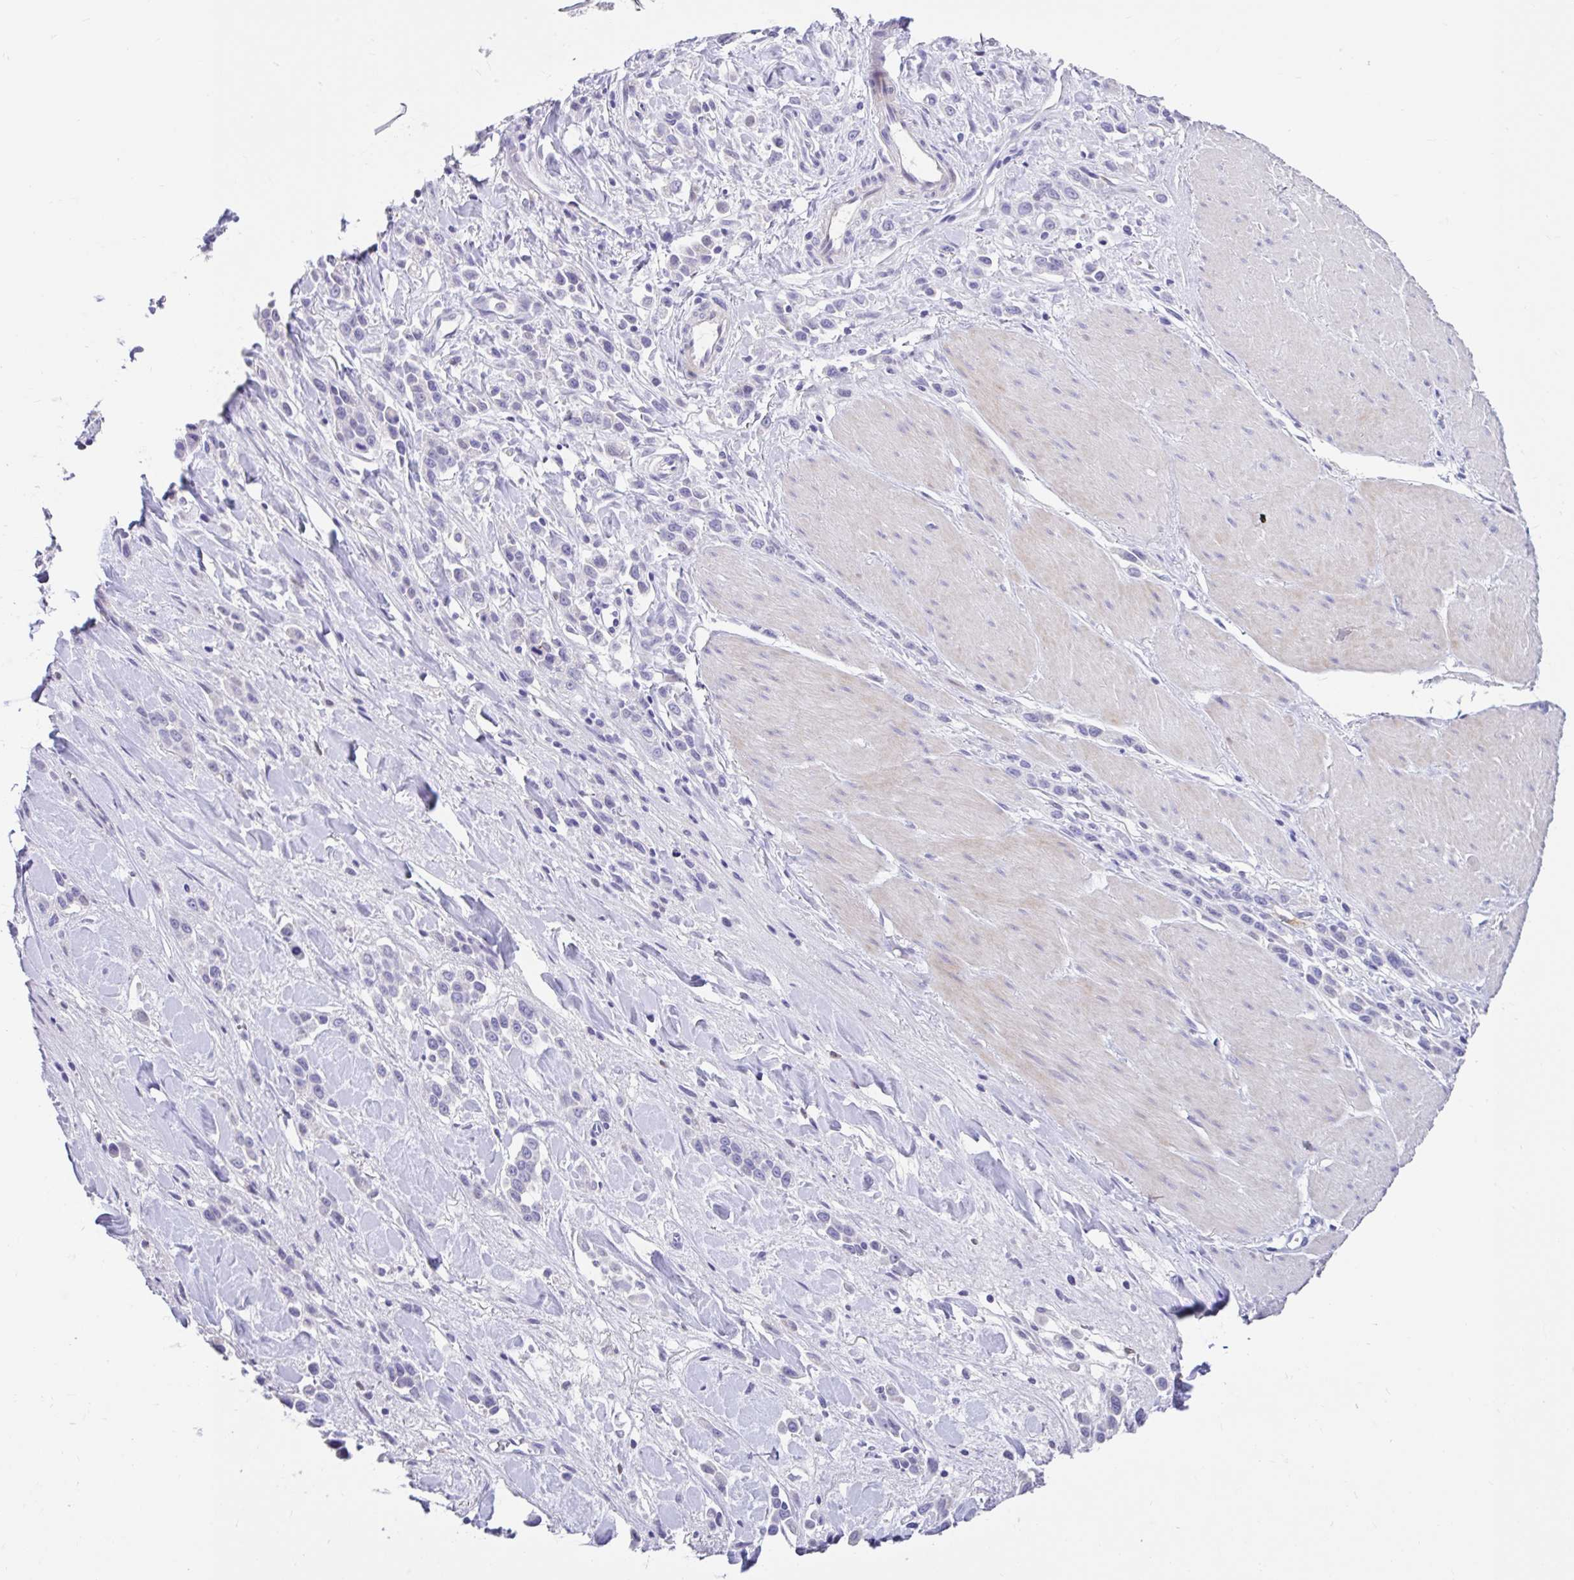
{"staining": {"intensity": "negative", "quantity": "none", "location": "none"}, "tissue": "stomach cancer", "cell_type": "Tumor cells", "image_type": "cancer", "snomed": [{"axis": "morphology", "description": "Adenocarcinoma, NOS"}, {"axis": "topography", "description": "Stomach"}], "caption": "Tumor cells show no significant protein positivity in adenocarcinoma (stomach).", "gene": "NHLH2", "patient": {"sex": "male", "age": 47}}